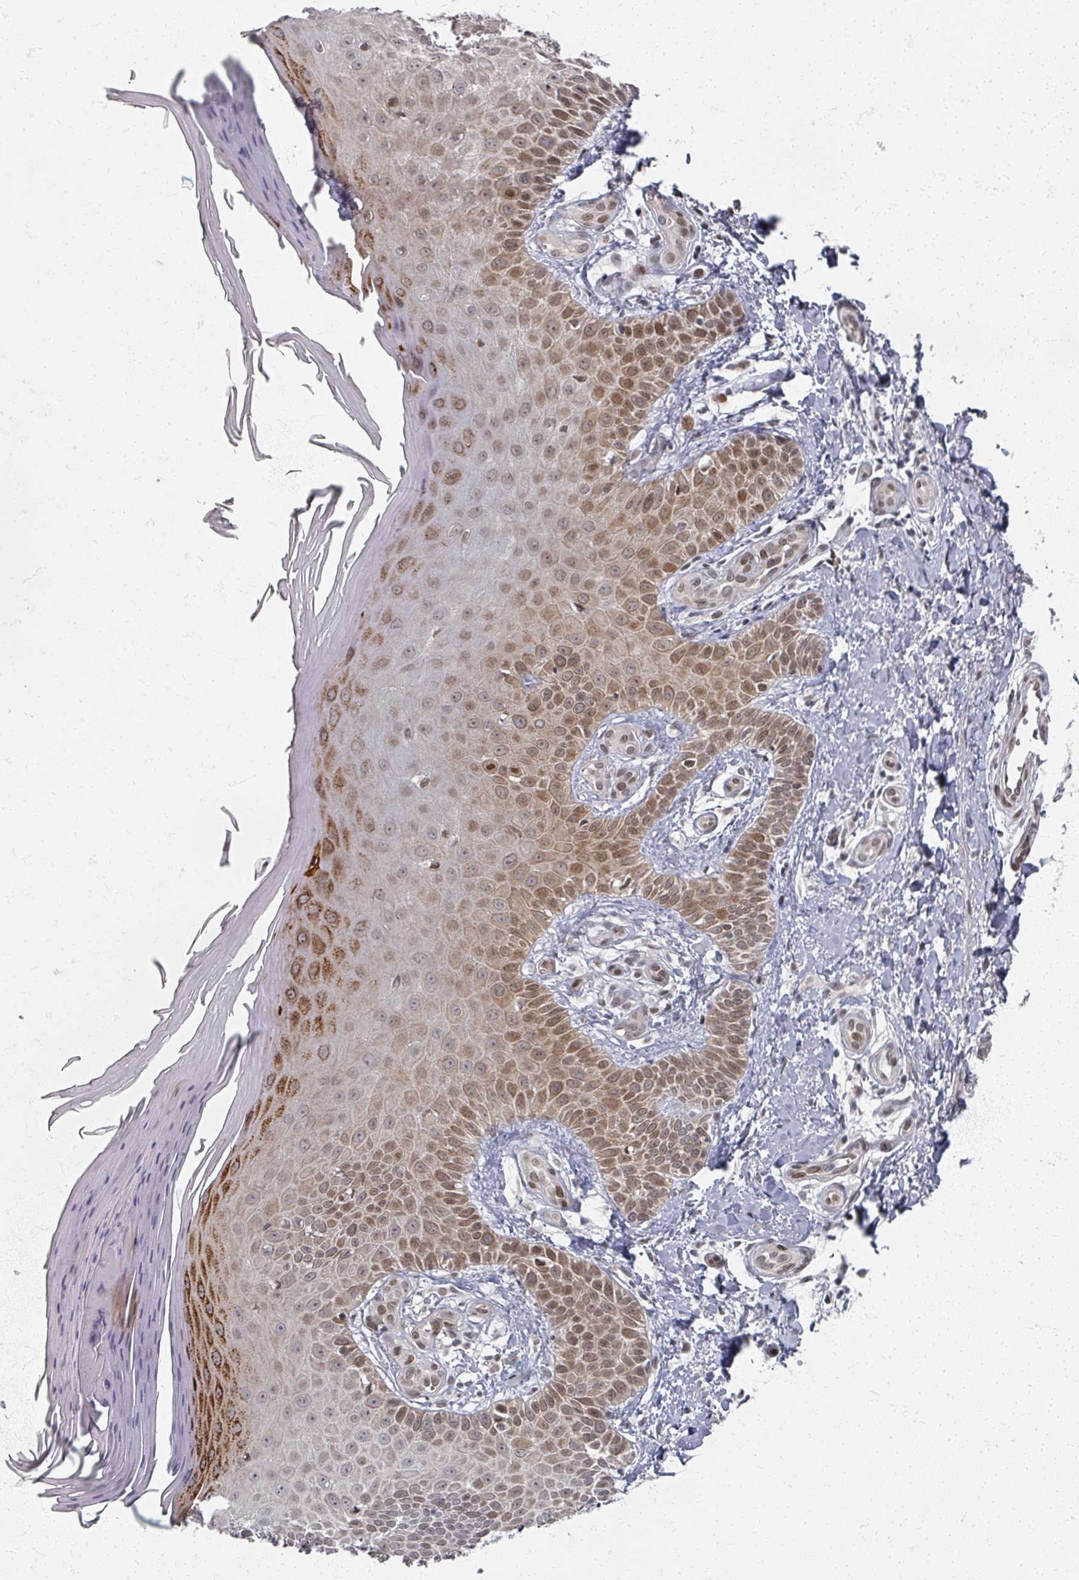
{"staining": {"intensity": "moderate", "quantity": ">75%", "location": "cytoplasmic/membranous"}, "tissue": "skin", "cell_type": "Fibroblasts", "image_type": "normal", "snomed": [{"axis": "morphology", "description": "Normal tissue, NOS"}, {"axis": "topography", "description": "Skin"}], "caption": "IHC (DAB) staining of unremarkable human skin displays moderate cytoplasmic/membranous protein expression in approximately >75% of fibroblasts. Immunohistochemistry stains the protein in brown and the nuclei are stained blue.", "gene": "PSKH1", "patient": {"sex": "male", "age": 81}}